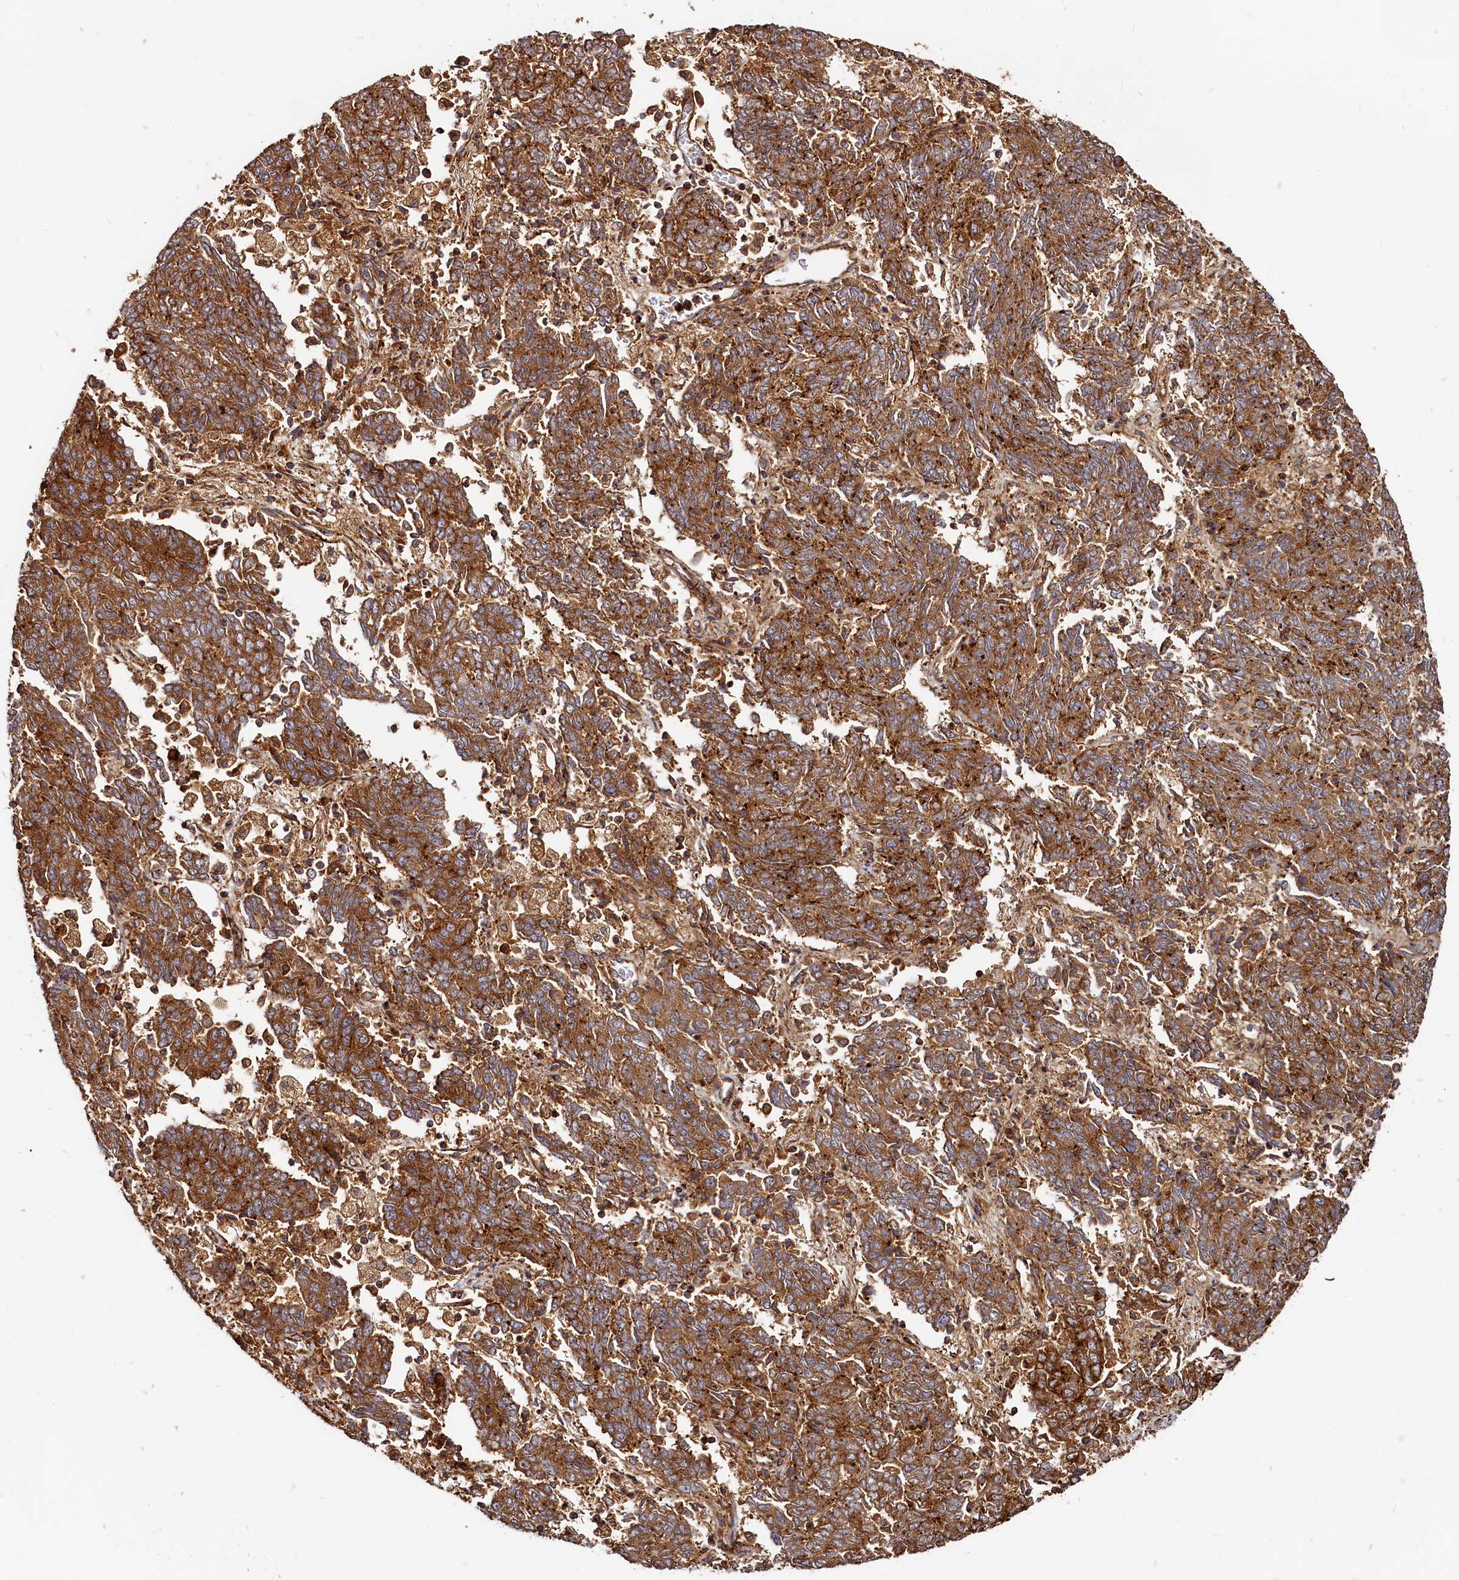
{"staining": {"intensity": "strong", "quantity": ">75%", "location": "cytoplasmic/membranous"}, "tissue": "endometrial cancer", "cell_type": "Tumor cells", "image_type": "cancer", "snomed": [{"axis": "morphology", "description": "Adenocarcinoma, NOS"}, {"axis": "topography", "description": "Endometrium"}], "caption": "High-power microscopy captured an immunohistochemistry (IHC) histopathology image of adenocarcinoma (endometrial), revealing strong cytoplasmic/membranous expression in about >75% of tumor cells.", "gene": "WDR73", "patient": {"sex": "female", "age": 80}}